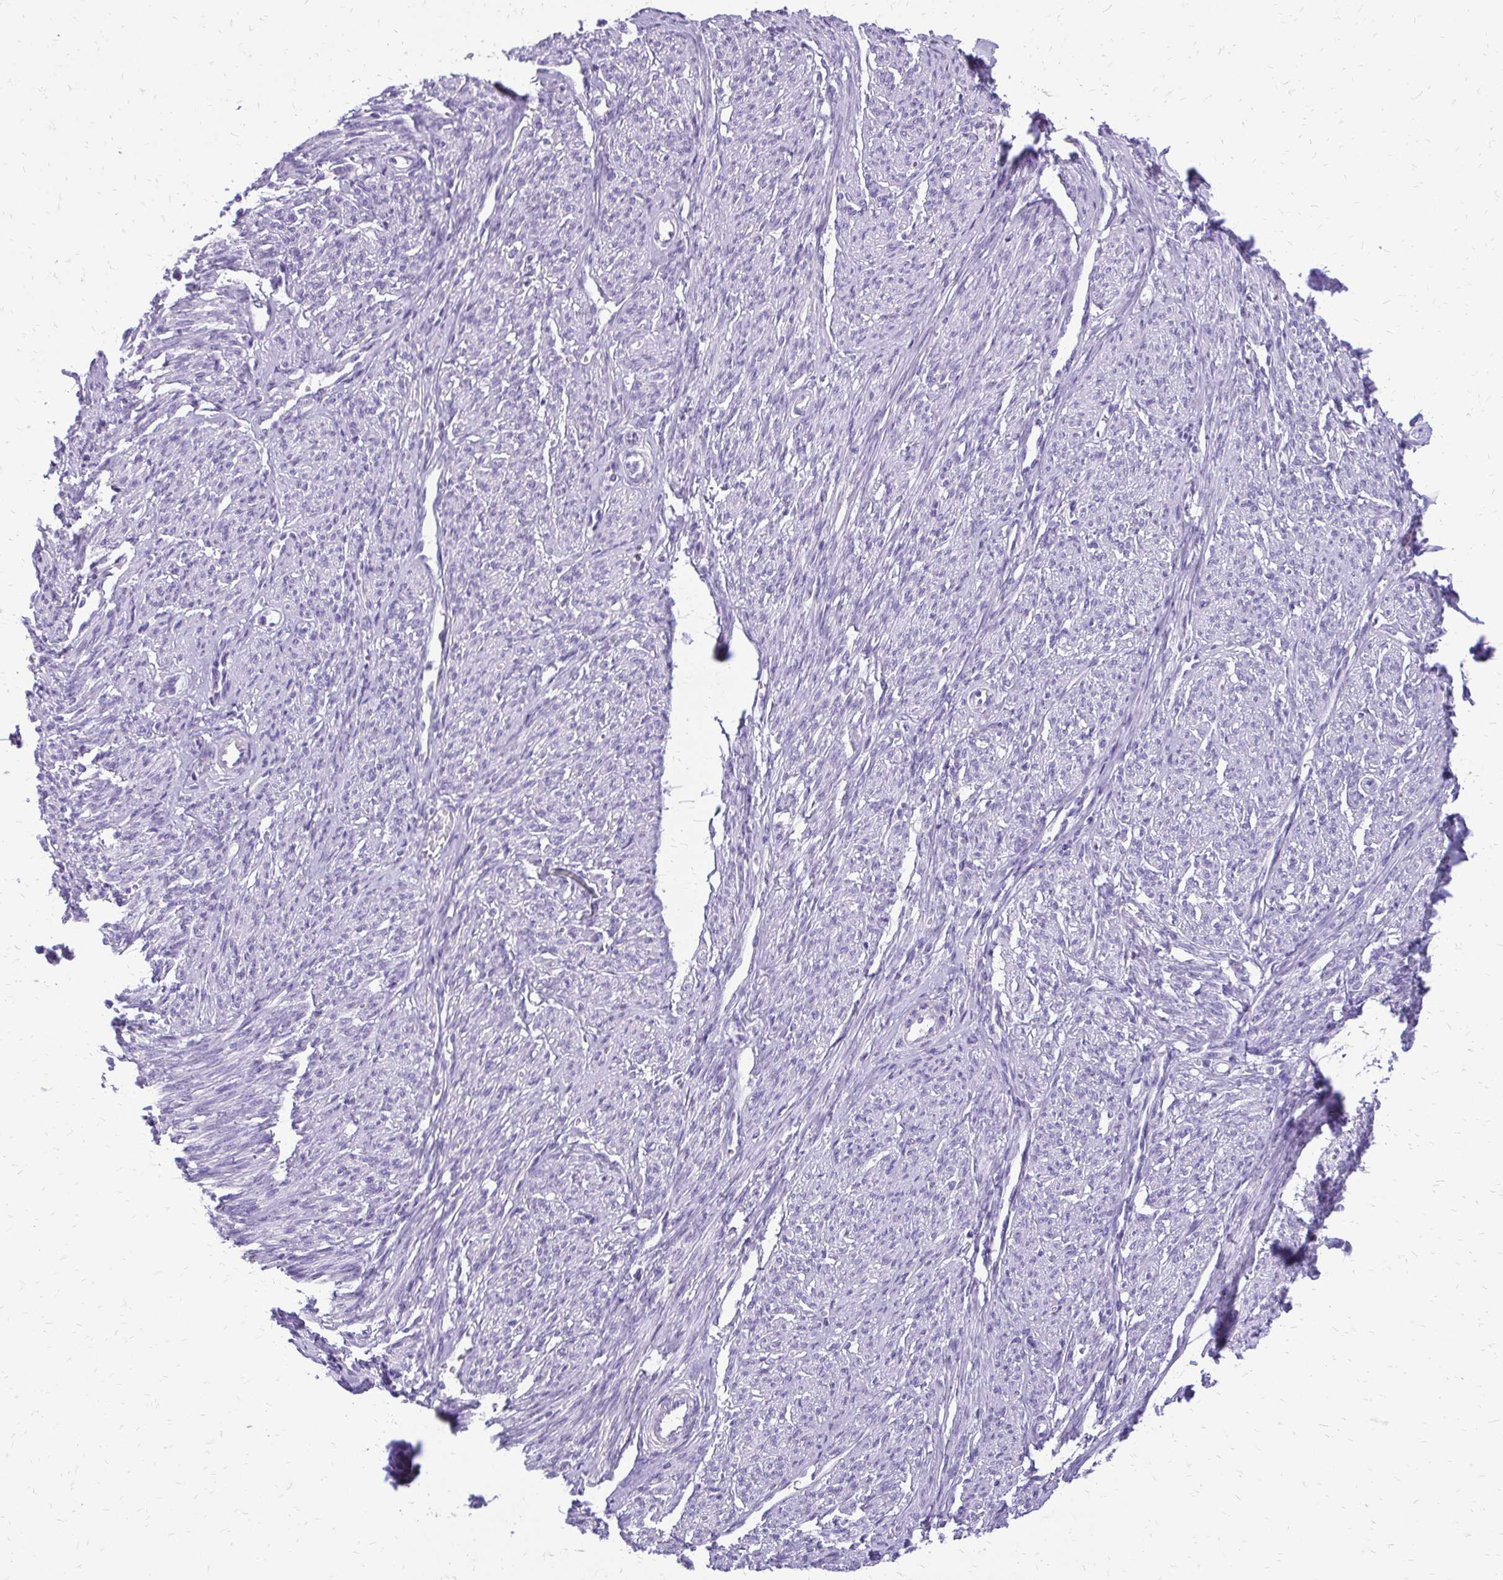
{"staining": {"intensity": "negative", "quantity": "none", "location": "none"}, "tissue": "smooth muscle", "cell_type": "Smooth muscle cells", "image_type": "normal", "snomed": [{"axis": "morphology", "description": "Normal tissue, NOS"}, {"axis": "topography", "description": "Smooth muscle"}], "caption": "IHC photomicrograph of unremarkable human smooth muscle stained for a protein (brown), which reveals no expression in smooth muscle cells.", "gene": "SLC32A1", "patient": {"sex": "female", "age": 65}}